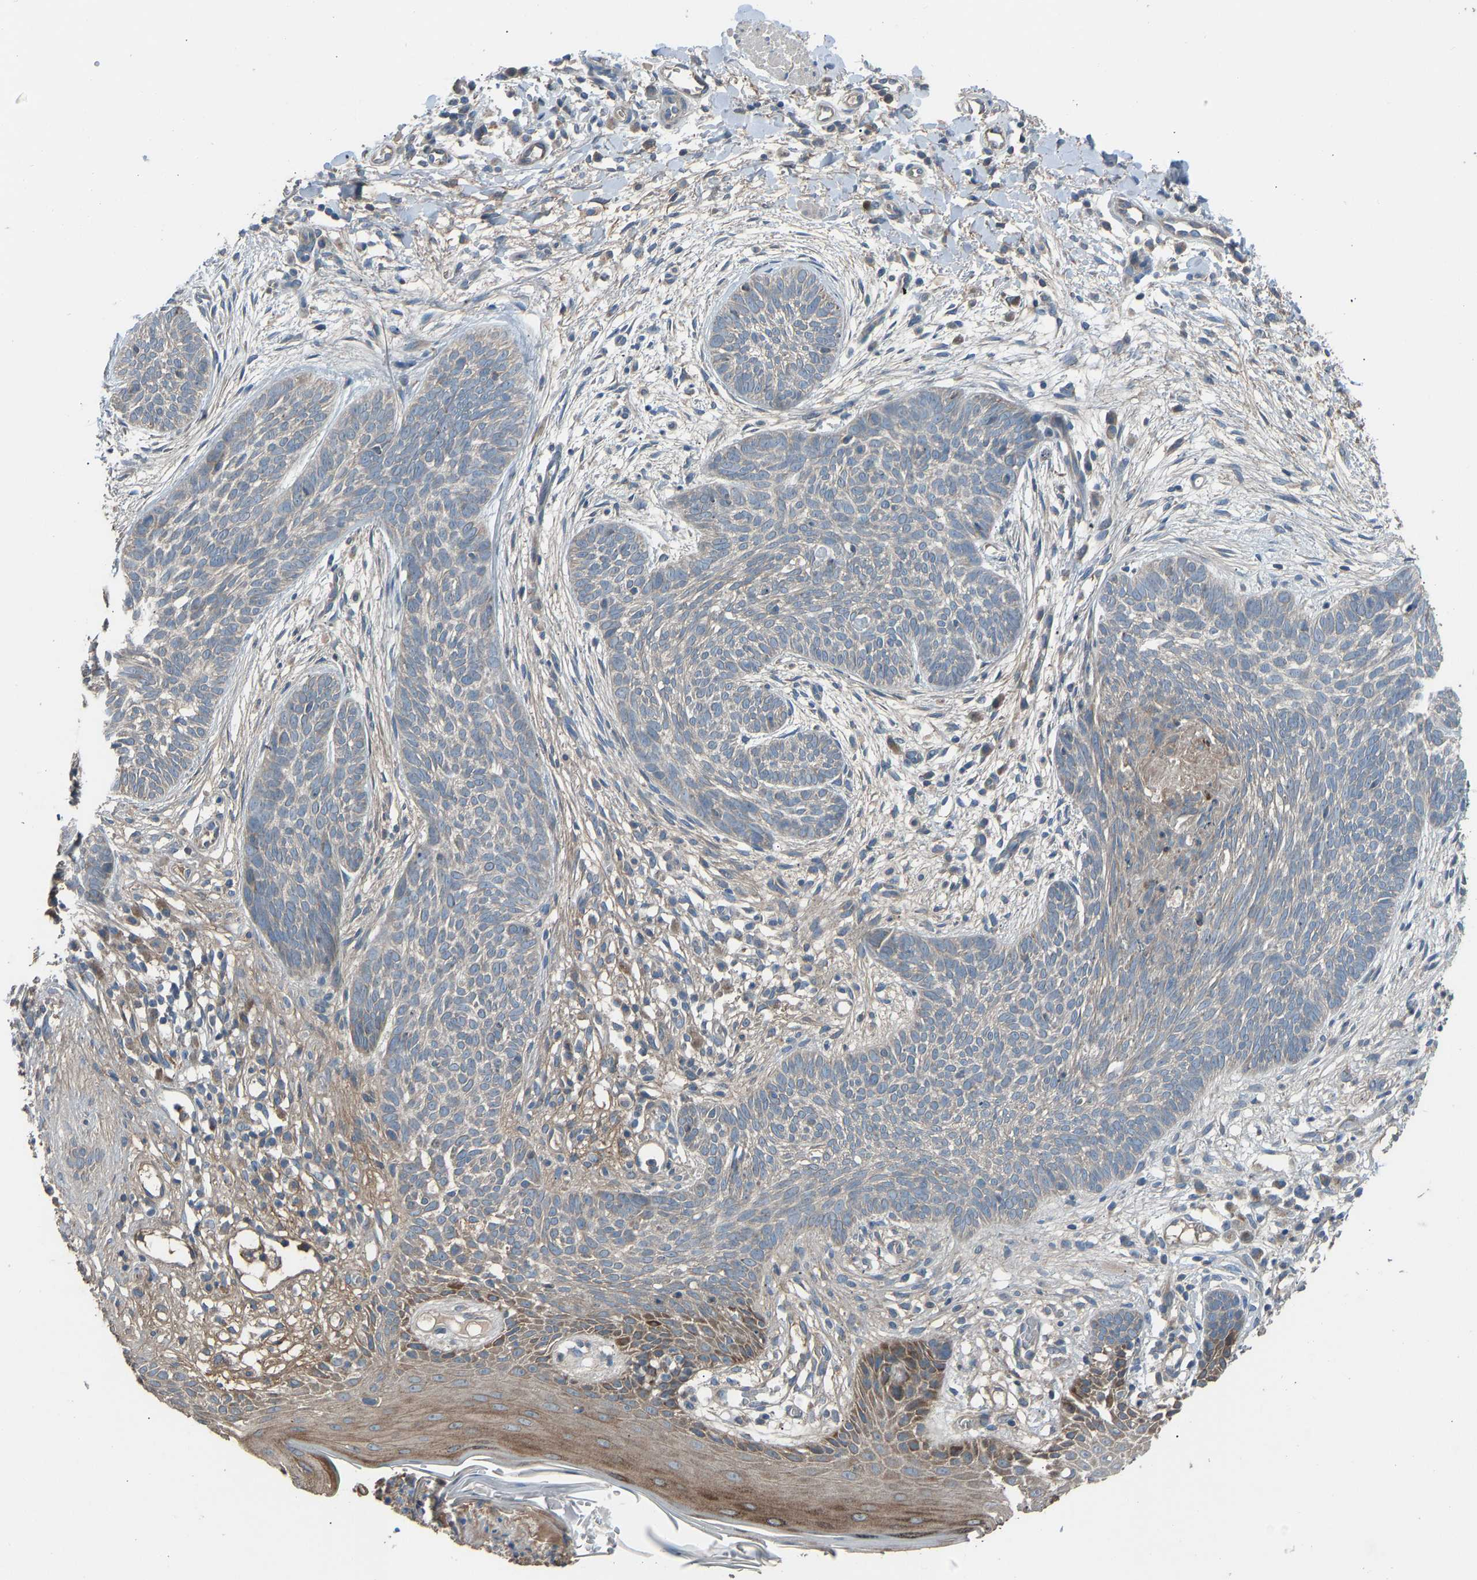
{"staining": {"intensity": "negative", "quantity": "none", "location": "none"}, "tissue": "skin cancer", "cell_type": "Tumor cells", "image_type": "cancer", "snomed": [{"axis": "morphology", "description": "Basal cell carcinoma"}, {"axis": "topography", "description": "Skin"}], "caption": "Immunohistochemistry of skin cancer (basal cell carcinoma) displays no expression in tumor cells.", "gene": "TGFBR3", "patient": {"sex": "female", "age": 59}}